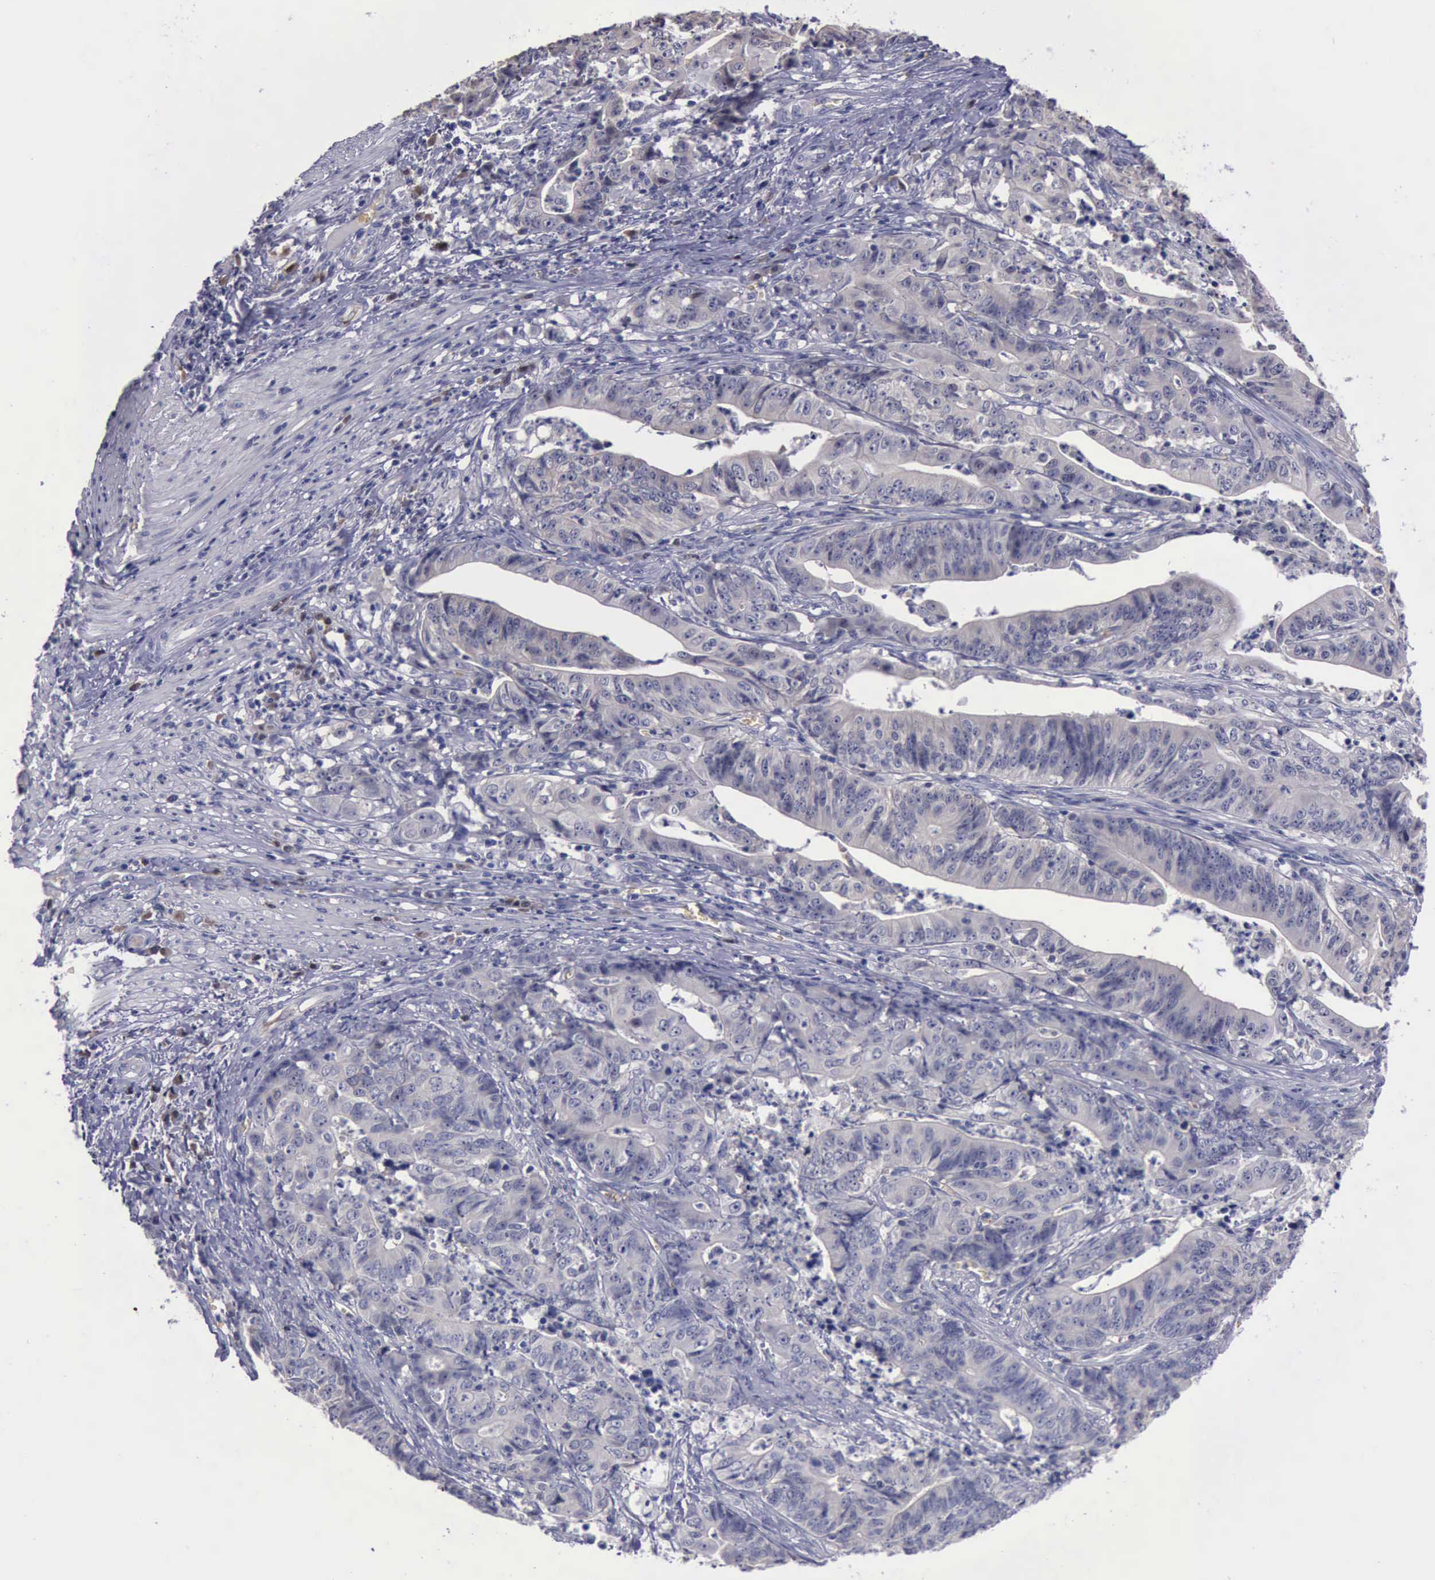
{"staining": {"intensity": "negative", "quantity": "none", "location": "none"}, "tissue": "stomach cancer", "cell_type": "Tumor cells", "image_type": "cancer", "snomed": [{"axis": "morphology", "description": "Adenocarcinoma, NOS"}, {"axis": "topography", "description": "Stomach, lower"}], "caption": "A high-resolution histopathology image shows IHC staining of stomach adenocarcinoma, which demonstrates no significant expression in tumor cells.", "gene": "CEP128", "patient": {"sex": "female", "age": 86}}